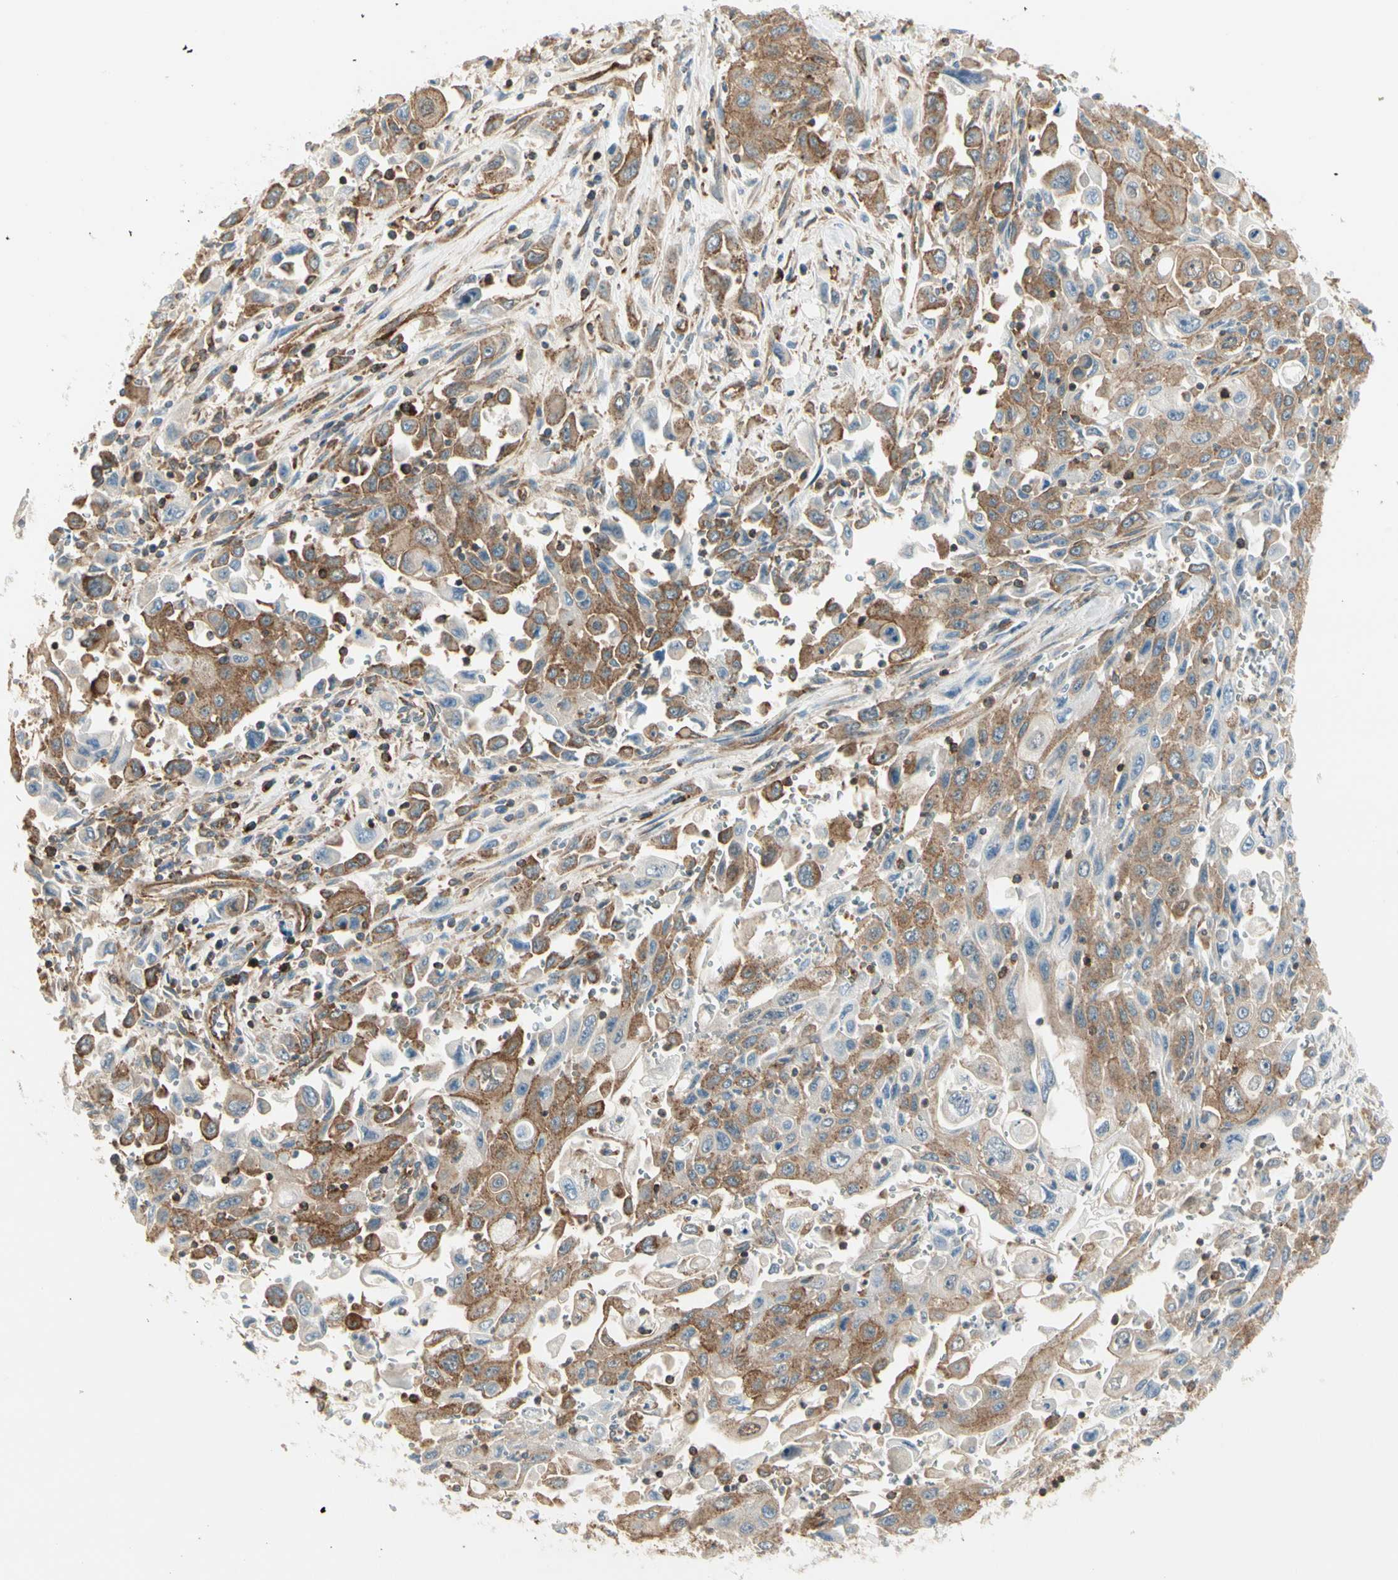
{"staining": {"intensity": "moderate", "quantity": ">75%", "location": "cytoplasmic/membranous"}, "tissue": "pancreatic cancer", "cell_type": "Tumor cells", "image_type": "cancer", "snomed": [{"axis": "morphology", "description": "Adenocarcinoma, NOS"}, {"axis": "topography", "description": "Pancreas"}], "caption": "Immunohistochemistry (DAB (3,3'-diaminobenzidine)) staining of pancreatic cancer (adenocarcinoma) shows moderate cytoplasmic/membranous protein staining in about >75% of tumor cells. (IHC, brightfield microscopy, high magnification).", "gene": "AGFG1", "patient": {"sex": "male", "age": 70}}